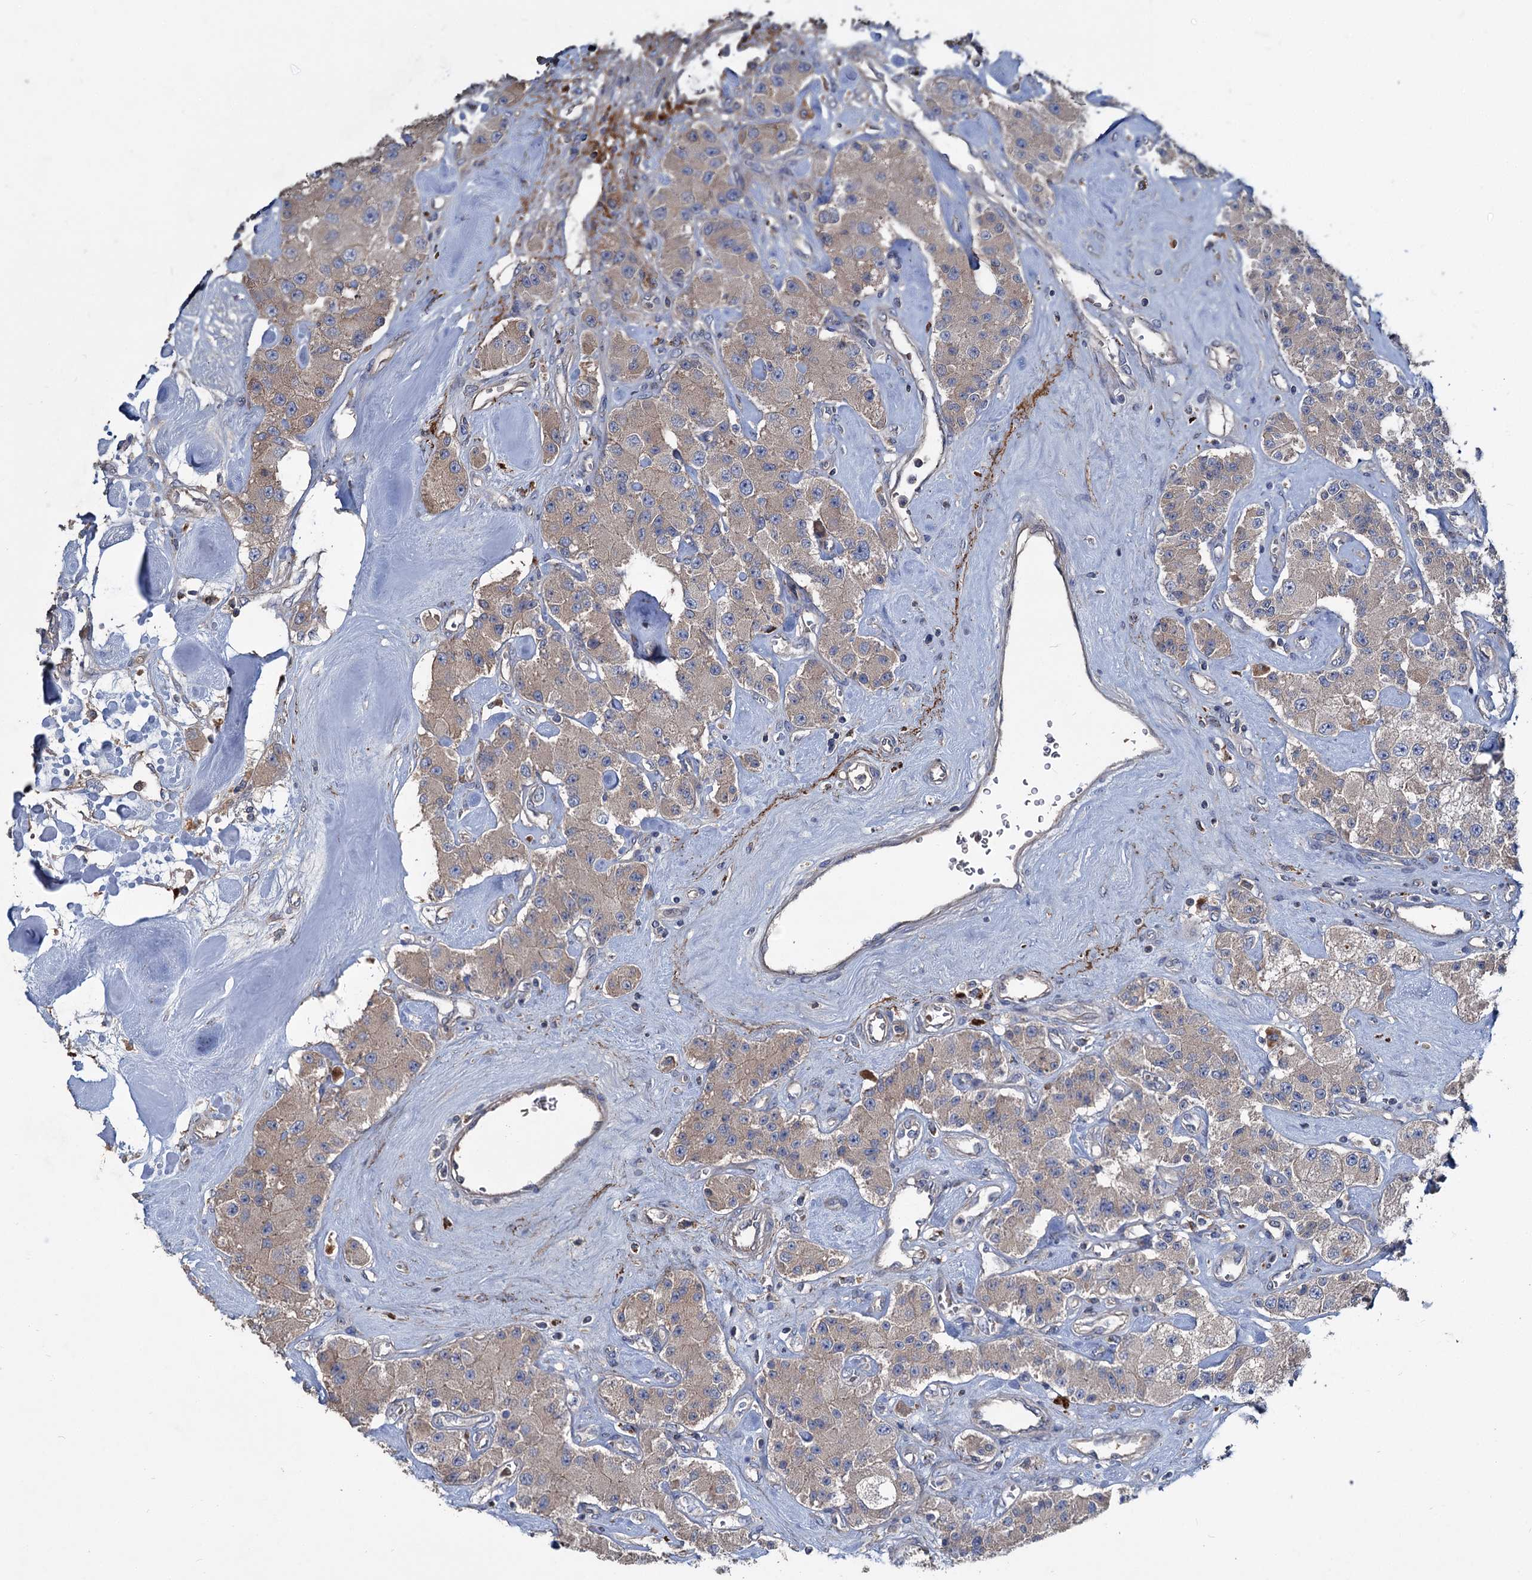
{"staining": {"intensity": "weak", "quantity": ">75%", "location": "cytoplasmic/membranous"}, "tissue": "carcinoid", "cell_type": "Tumor cells", "image_type": "cancer", "snomed": [{"axis": "morphology", "description": "Carcinoid, malignant, NOS"}, {"axis": "topography", "description": "Pancreas"}], "caption": "Tumor cells exhibit weak cytoplasmic/membranous staining in approximately >75% of cells in malignant carcinoid.", "gene": "URAD", "patient": {"sex": "male", "age": 41}}